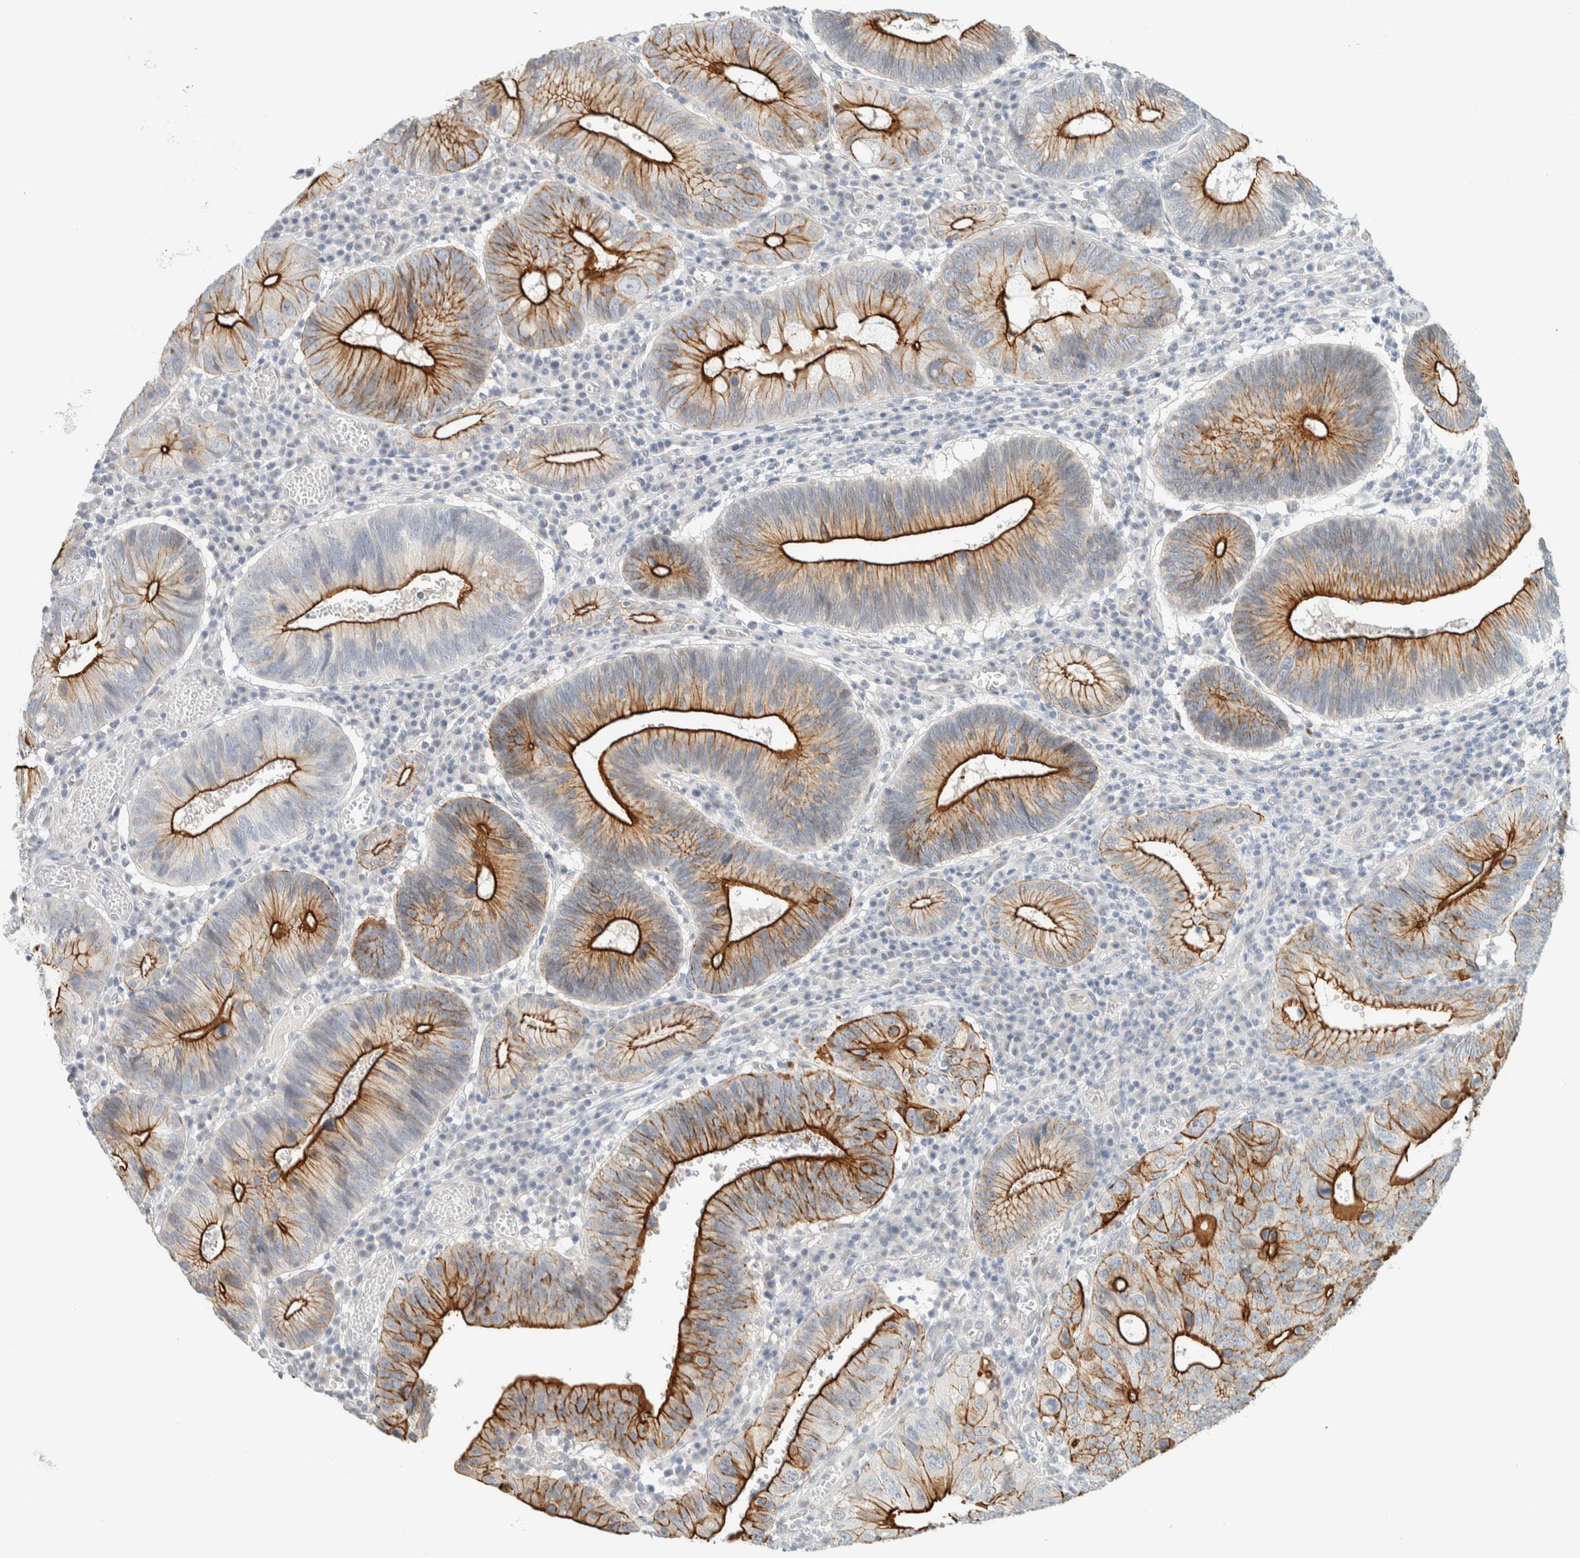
{"staining": {"intensity": "strong", "quantity": "25%-75%", "location": "cytoplasmic/membranous"}, "tissue": "stomach cancer", "cell_type": "Tumor cells", "image_type": "cancer", "snomed": [{"axis": "morphology", "description": "Adenocarcinoma, NOS"}, {"axis": "topography", "description": "Stomach"}], "caption": "High-power microscopy captured an immunohistochemistry histopathology image of stomach cancer, revealing strong cytoplasmic/membranous positivity in approximately 25%-75% of tumor cells. (Brightfield microscopy of DAB IHC at high magnification).", "gene": "C1QTNF12", "patient": {"sex": "male", "age": 59}}